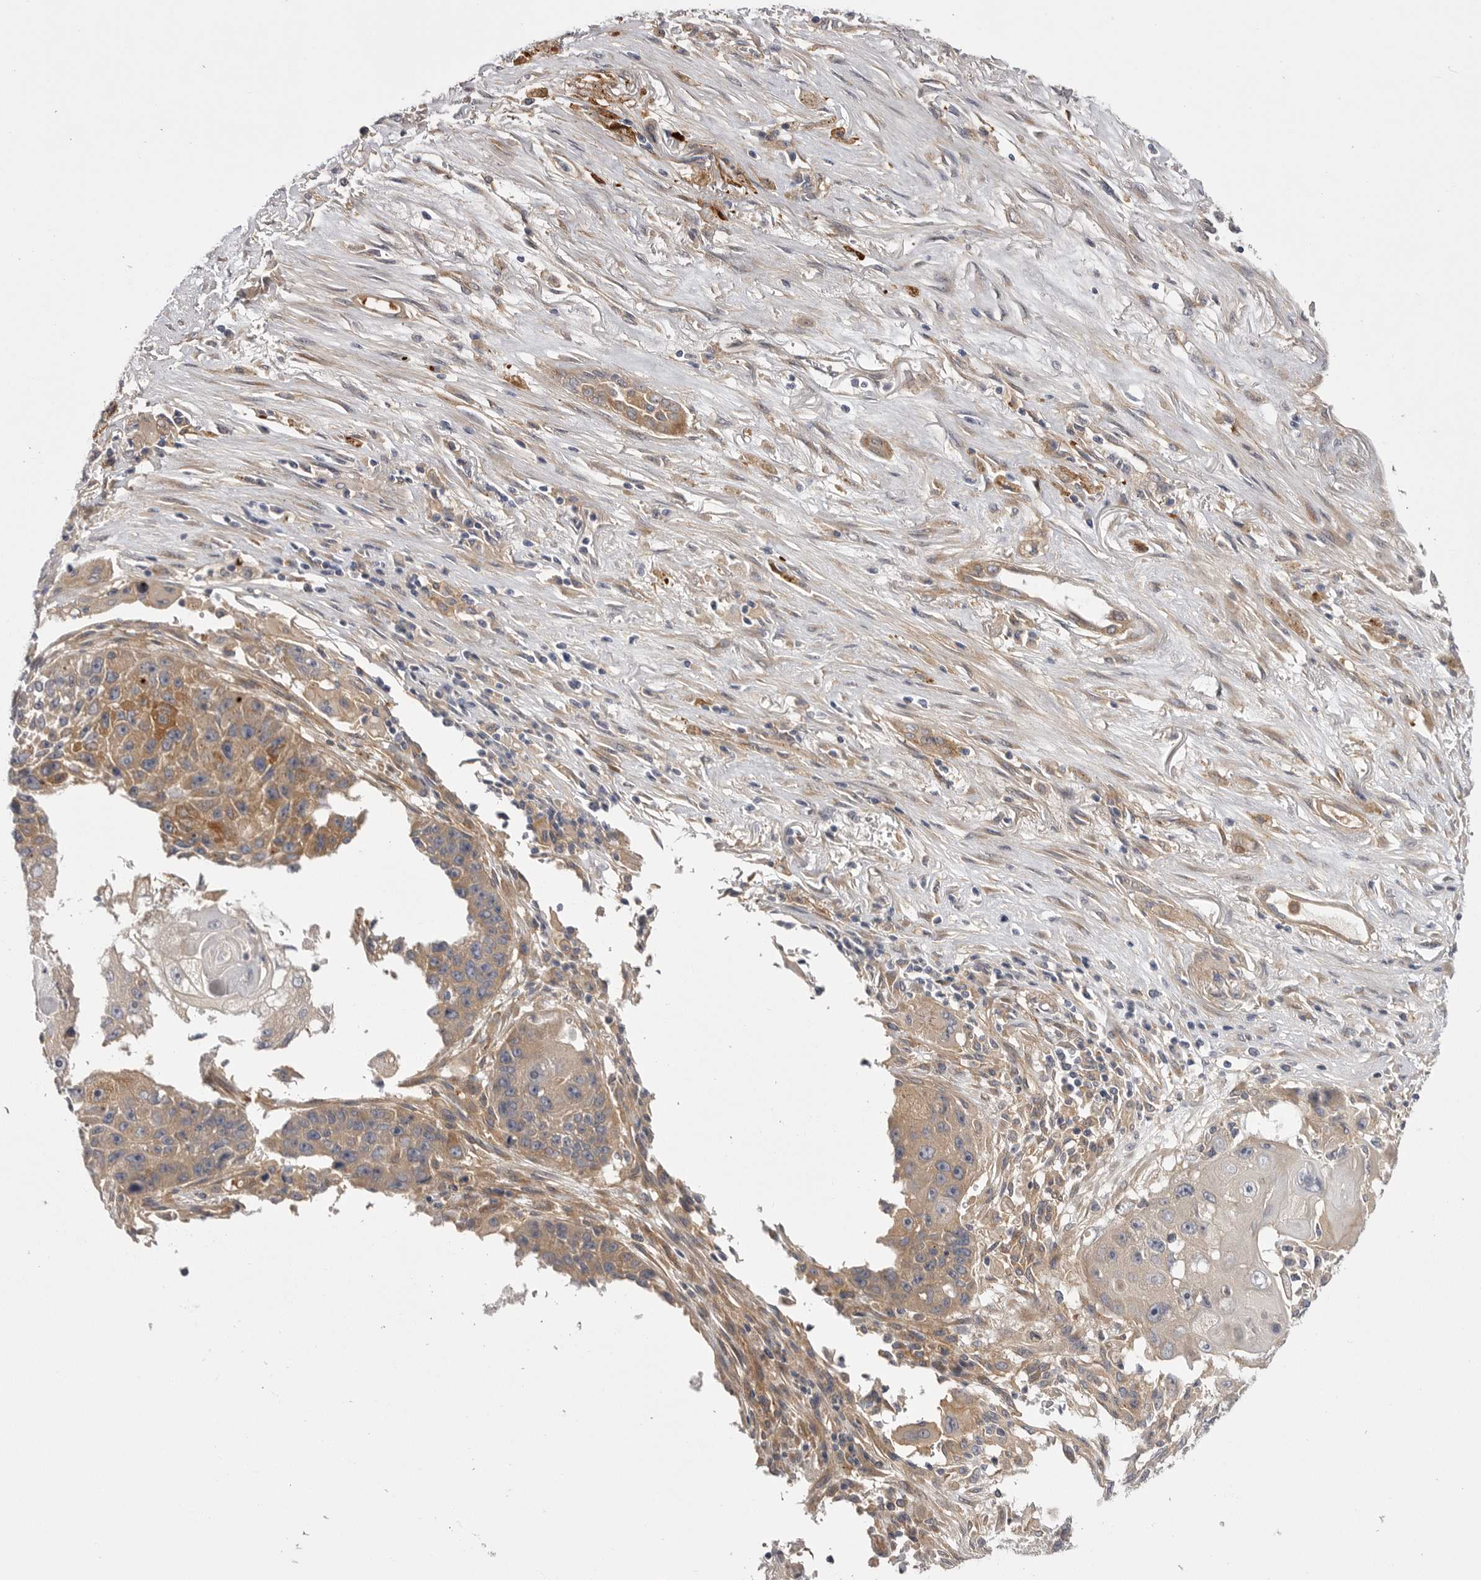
{"staining": {"intensity": "weak", "quantity": "<25%", "location": "cytoplasmic/membranous"}, "tissue": "lung cancer", "cell_type": "Tumor cells", "image_type": "cancer", "snomed": [{"axis": "morphology", "description": "Squamous cell carcinoma, NOS"}, {"axis": "topography", "description": "Lung"}], "caption": "A histopathology image of squamous cell carcinoma (lung) stained for a protein exhibits no brown staining in tumor cells. (Immunohistochemistry (ihc), brightfield microscopy, high magnification).", "gene": "OSBPL9", "patient": {"sex": "male", "age": 61}}